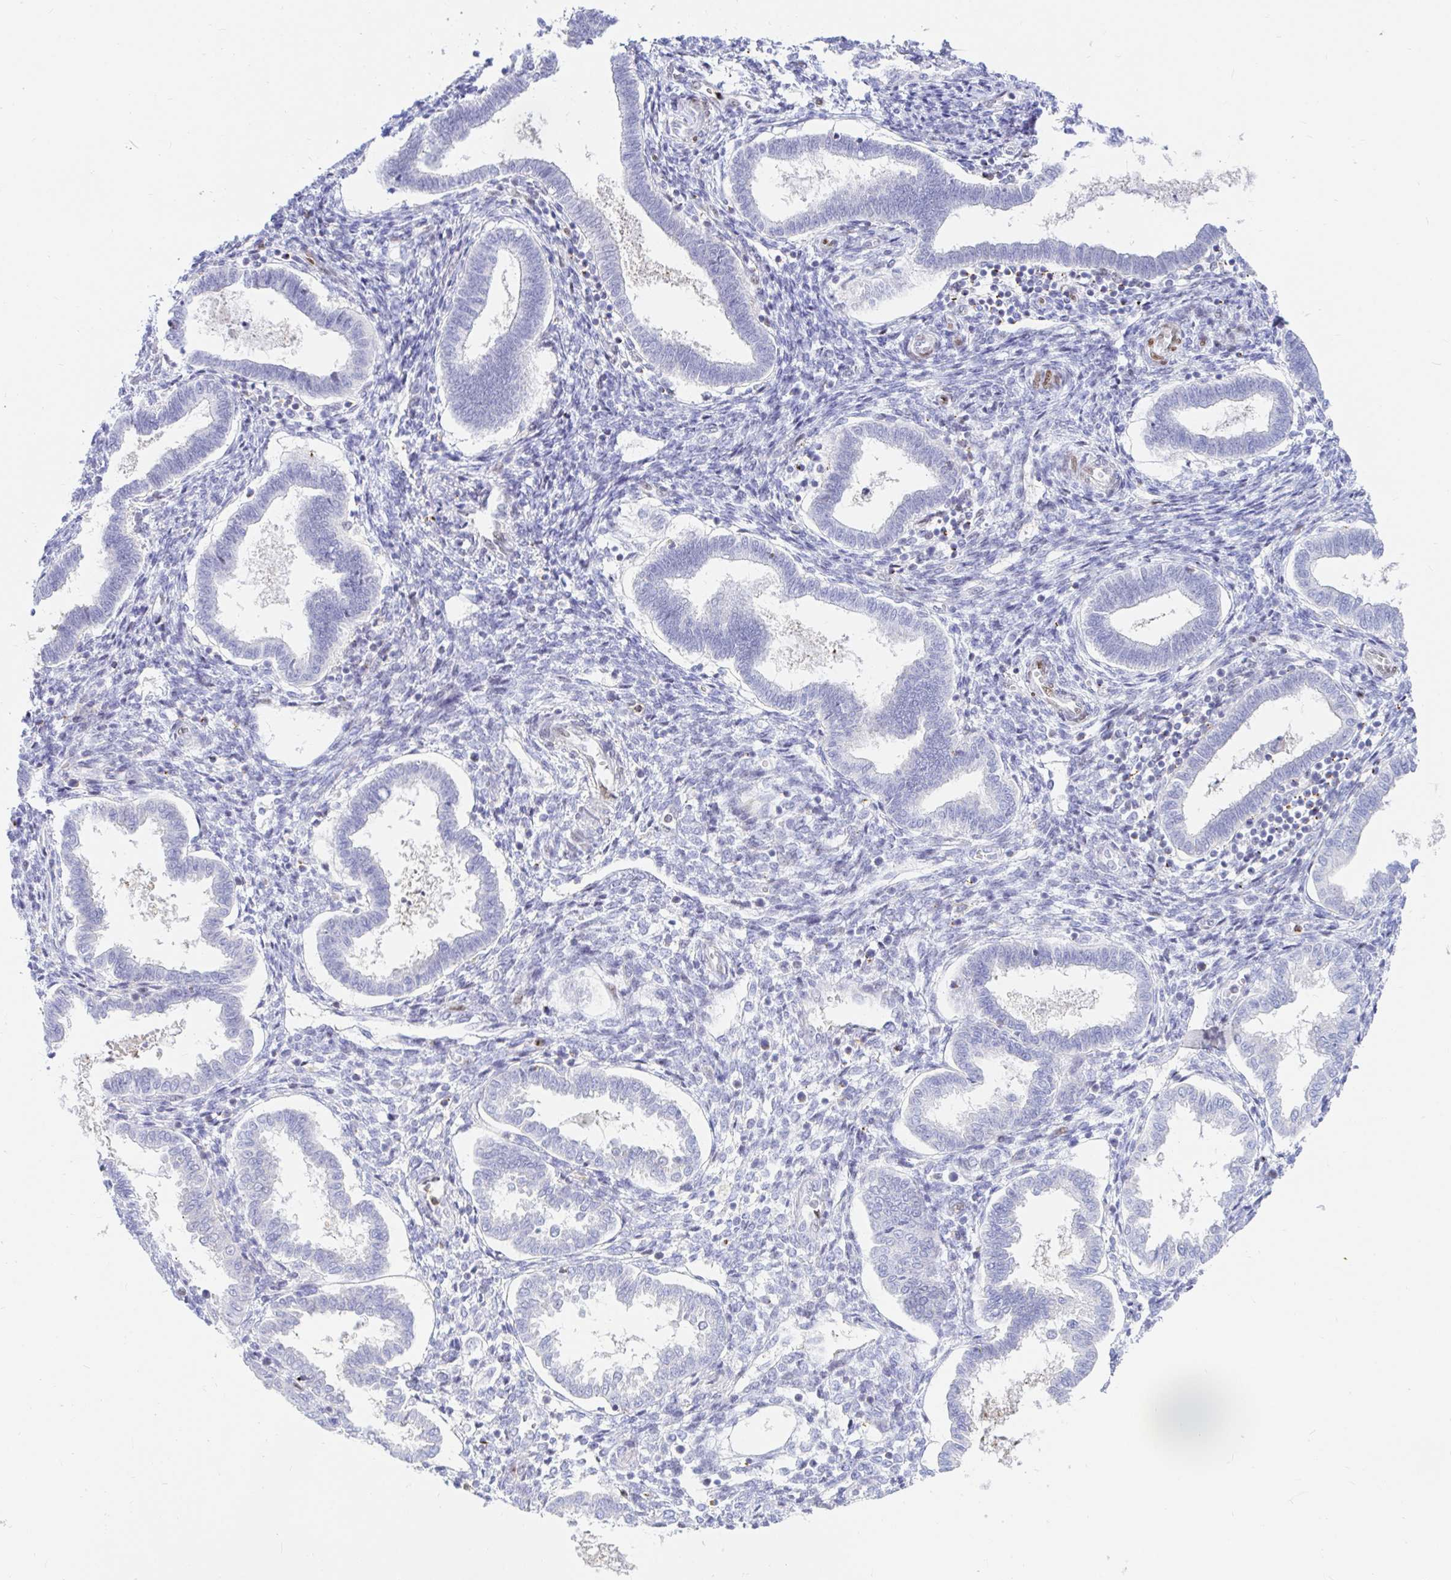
{"staining": {"intensity": "negative", "quantity": "none", "location": "none"}, "tissue": "endometrium", "cell_type": "Cells in endometrial stroma", "image_type": "normal", "snomed": [{"axis": "morphology", "description": "Normal tissue, NOS"}, {"axis": "topography", "description": "Endometrium"}], "caption": "Cells in endometrial stroma are negative for brown protein staining in normal endometrium. (Stains: DAB (3,3'-diaminobenzidine) immunohistochemistry with hematoxylin counter stain, Microscopy: brightfield microscopy at high magnification).", "gene": "HINFP", "patient": {"sex": "female", "age": 24}}